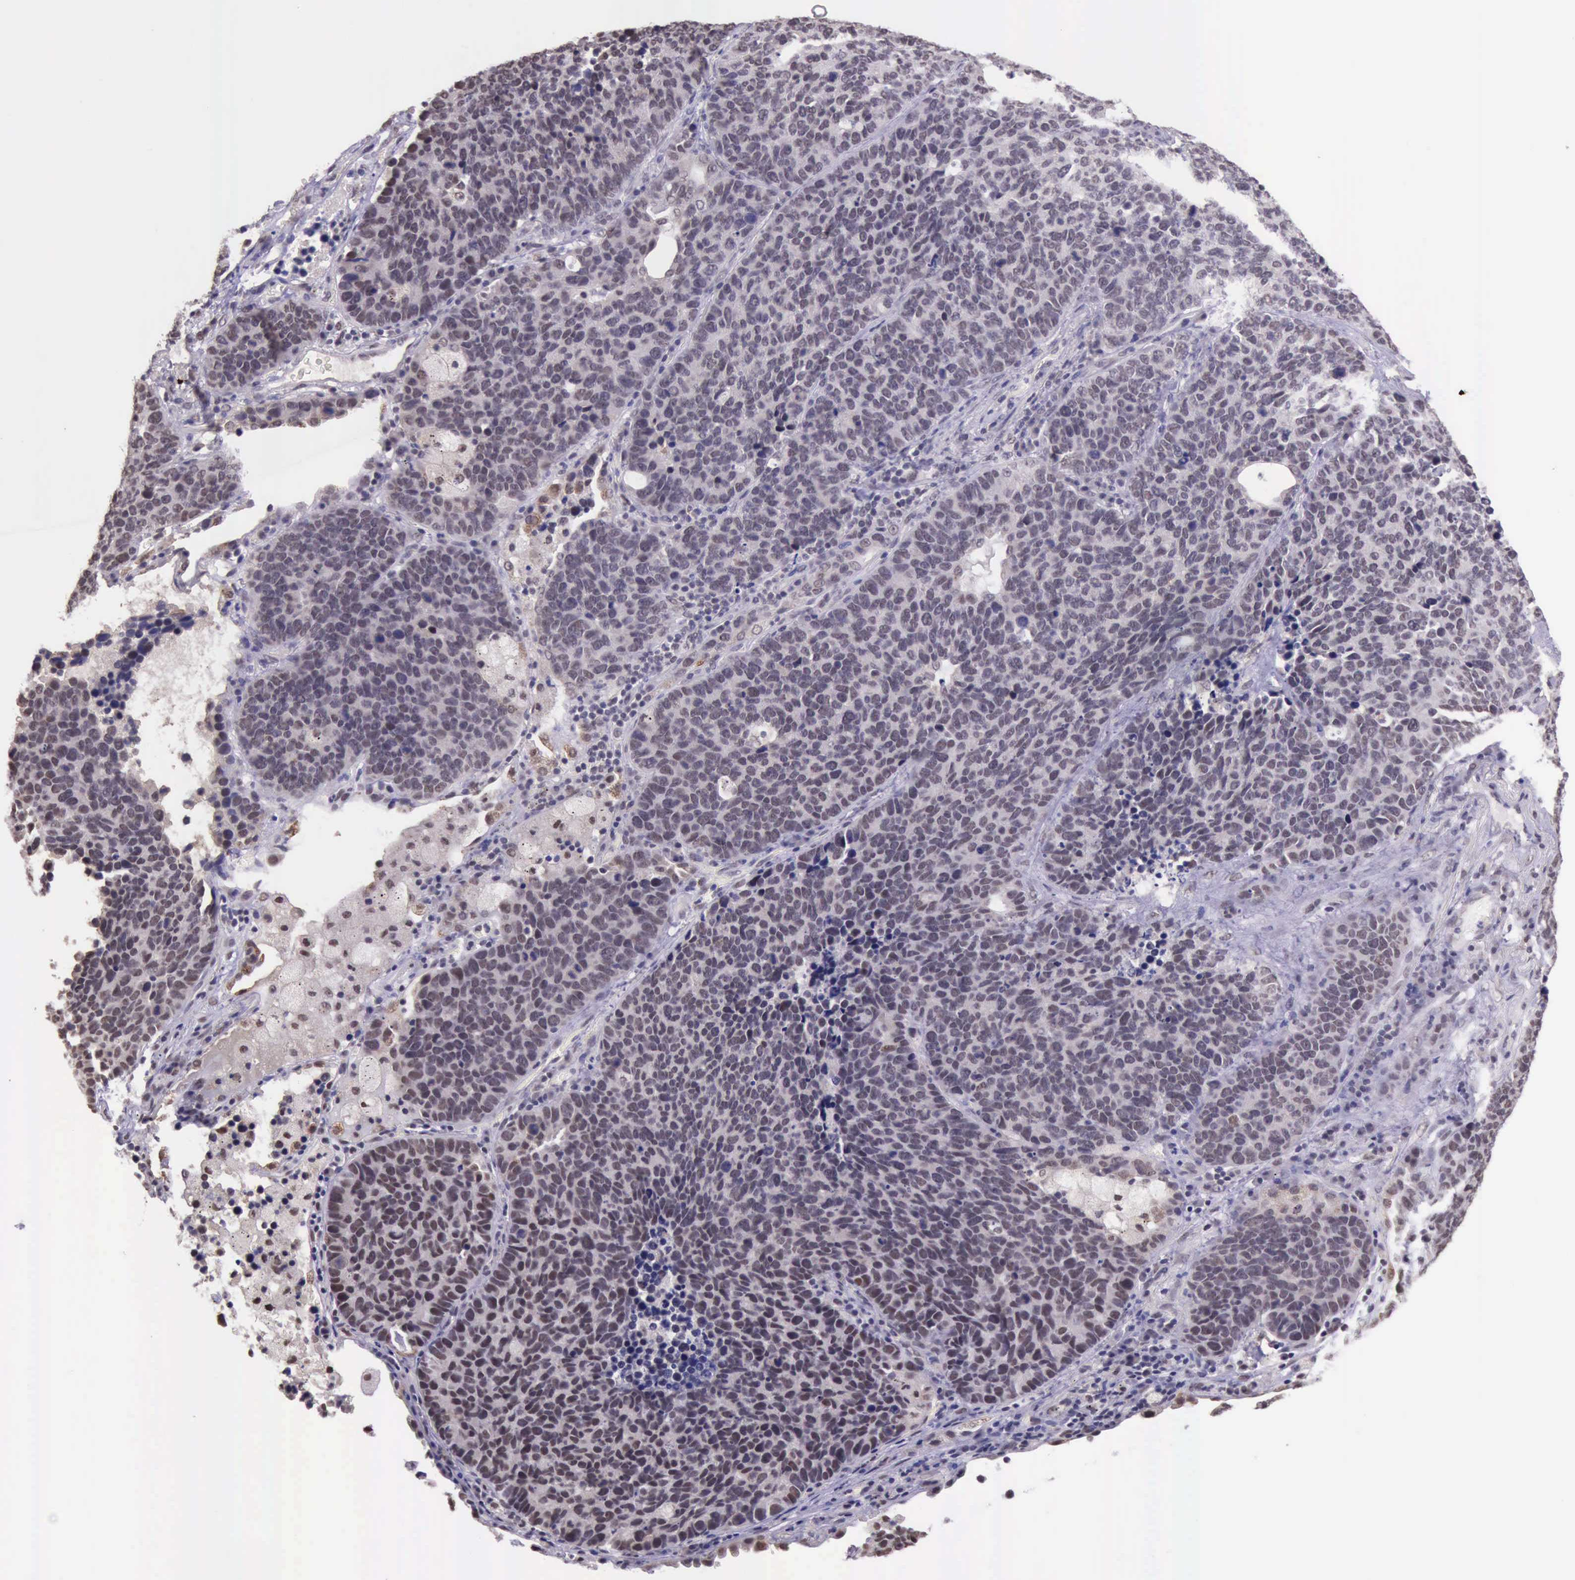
{"staining": {"intensity": "weak", "quantity": ">75%", "location": "nuclear"}, "tissue": "lung cancer", "cell_type": "Tumor cells", "image_type": "cancer", "snomed": [{"axis": "morphology", "description": "Neoplasm, malignant, NOS"}, {"axis": "topography", "description": "Lung"}], "caption": "Immunohistochemical staining of lung neoplasm (malignant) demonstrates low levels of weak nuclear positivity in approximately >75% of tumor cells.", "gene": "PRPF39", "patient": {"sex": "female", "age": 75}}